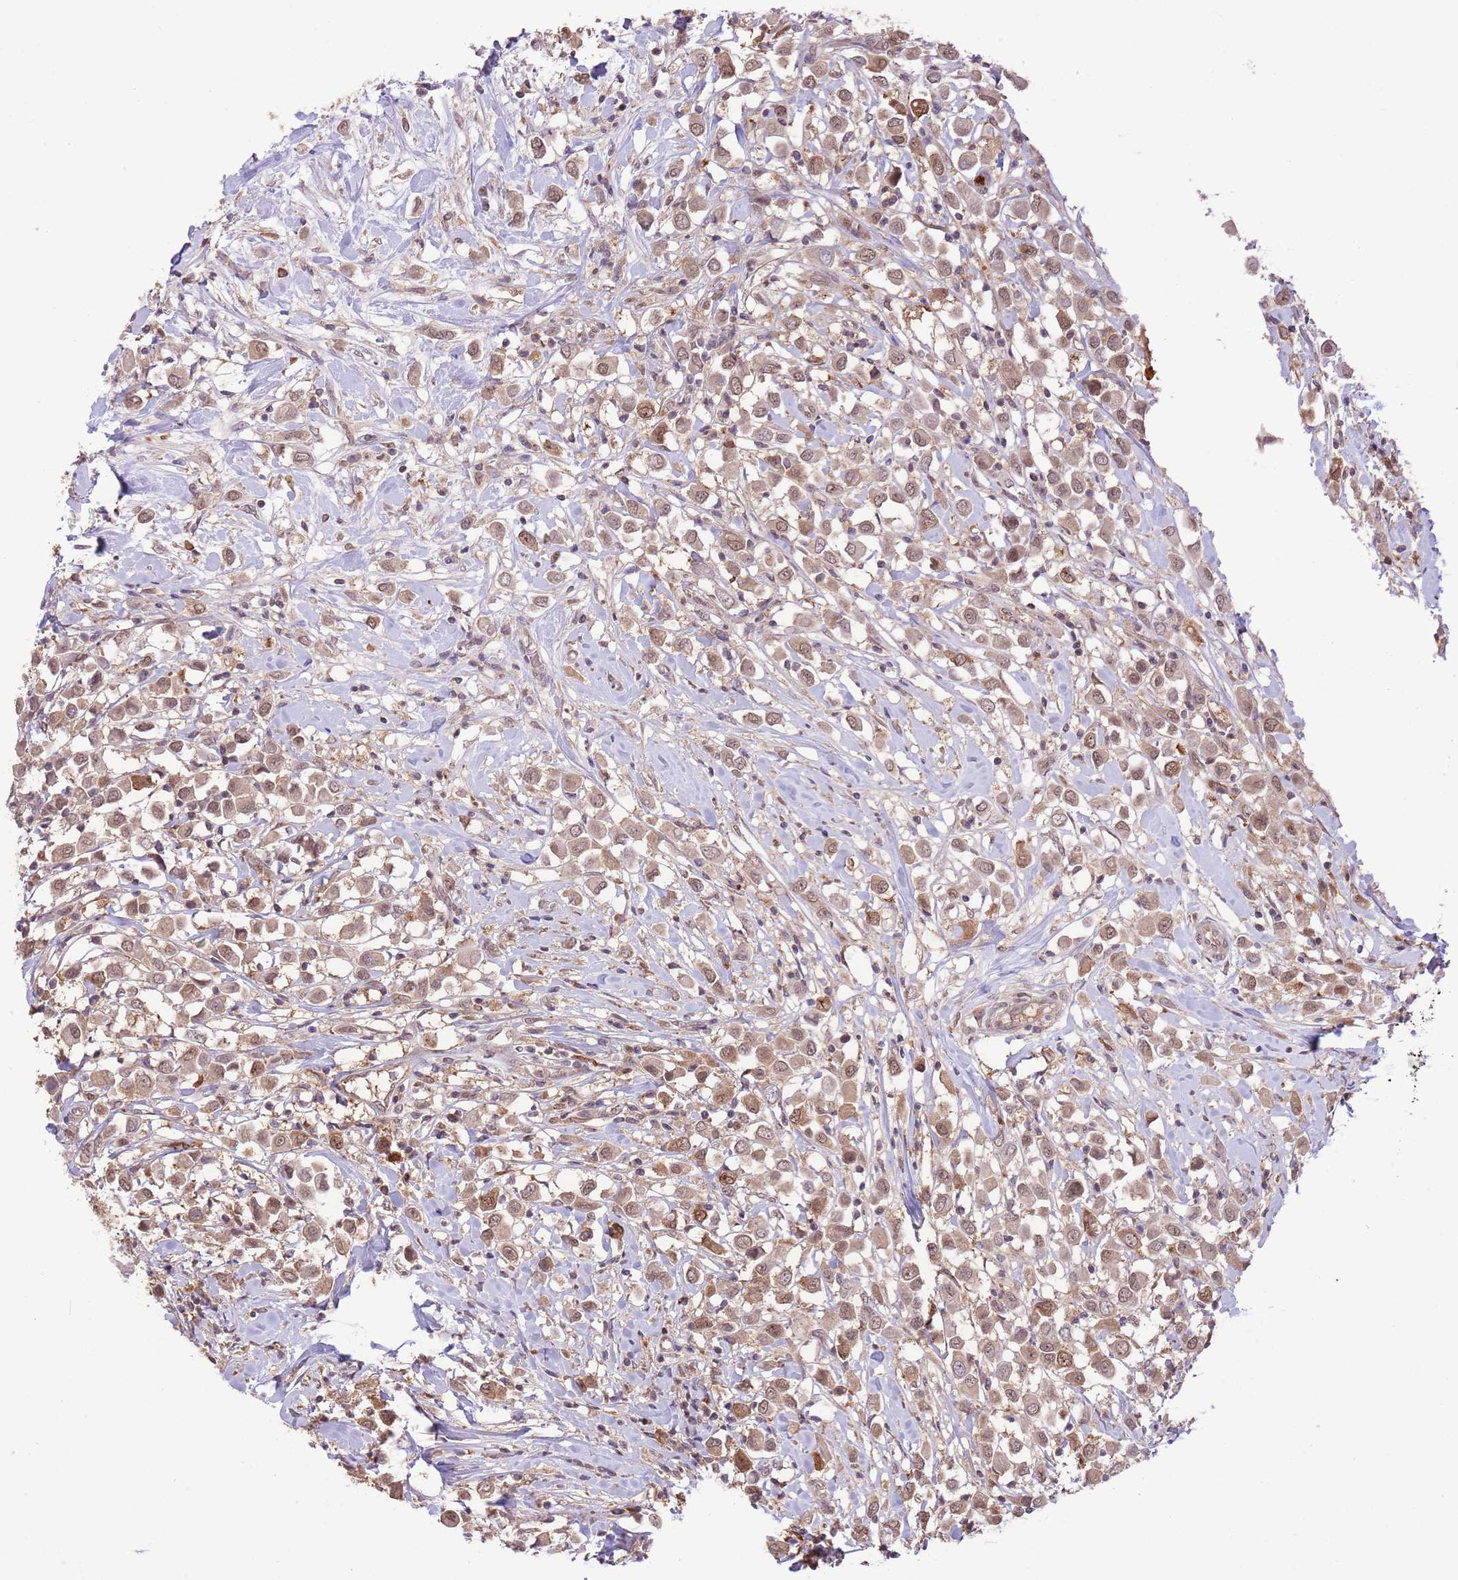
{"staining": {"intensity": "moderate", "quantity": ">75%", "location": "cytoplasmic/membranous,nuclear"}, "tissue": "breast cancer", "cell_type": "Tumor cells", "image_type": "cancer", "snomed": [{"axis": "morphology", "description": "Duct carcinoma"}, {"axis": "topography", "description": "Breast"}], "caption": "Immunohistochemistry (IHC) histopathology image of human intraductal carcinoma (breast) stained for a protein (brown), which reveals medium levels of moderate cytoplasmic/membranous and nuclear expression in about >75% of tumor cells.", "gene": "AMIGO1", "patient": {"sex": "female", "age": 61}}